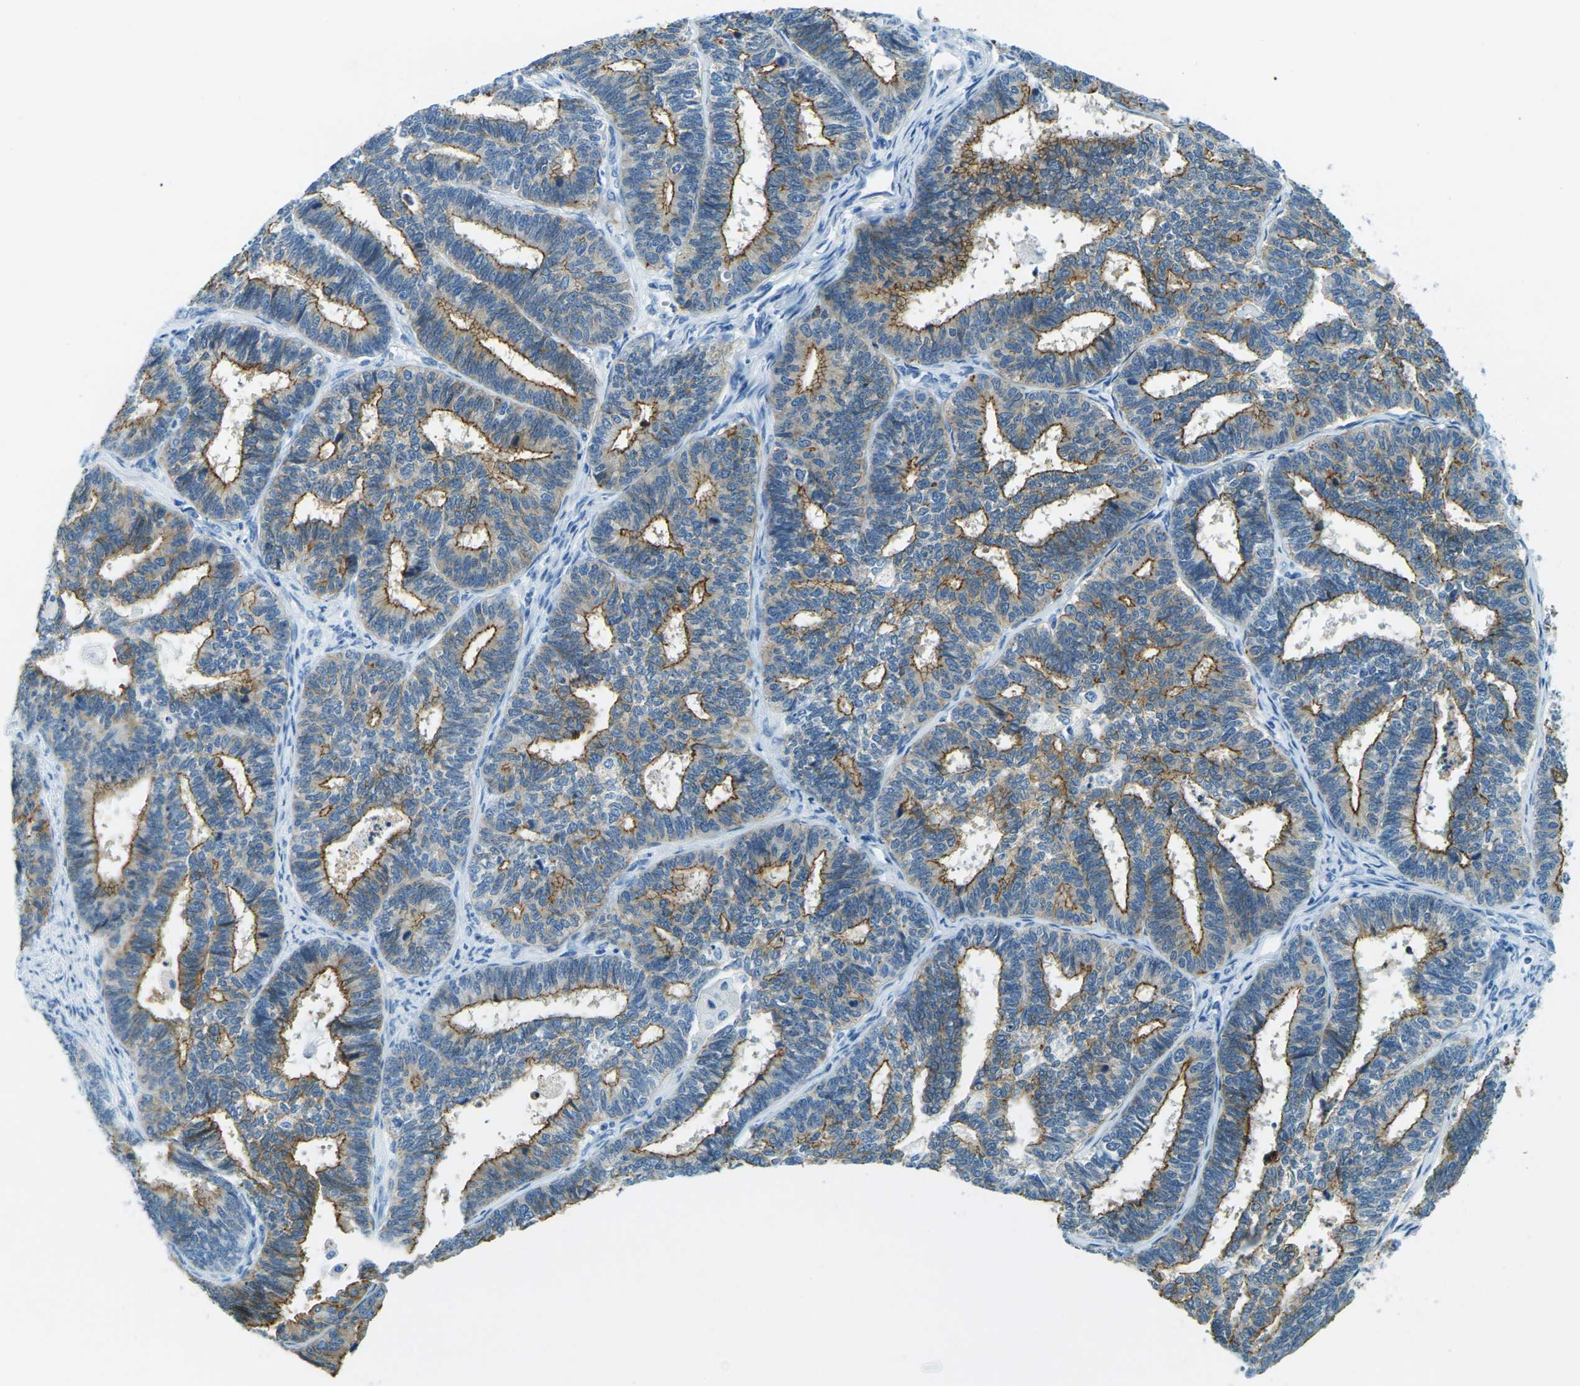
{"staining": {"intensity": "strong", "quantity": "25%-75%", "location": "cytoplasmic/membranous"}, "tissue": "endometrial cancer", "cell_type": "Tumor cells", "image_type": "cancer", "snomed": [{"axis": "morphology", "description": "Adenocarcinoma, NOS"}, {"axis": "topography", "description": "Endometrium"}], "caption": "Endometrial cancer tissue shows strong cytoplasmic/membranous positivity in about 25%-75% of tumor cells", "gene": "OCLN", "patient": {"sex": "female", "age": 70}}